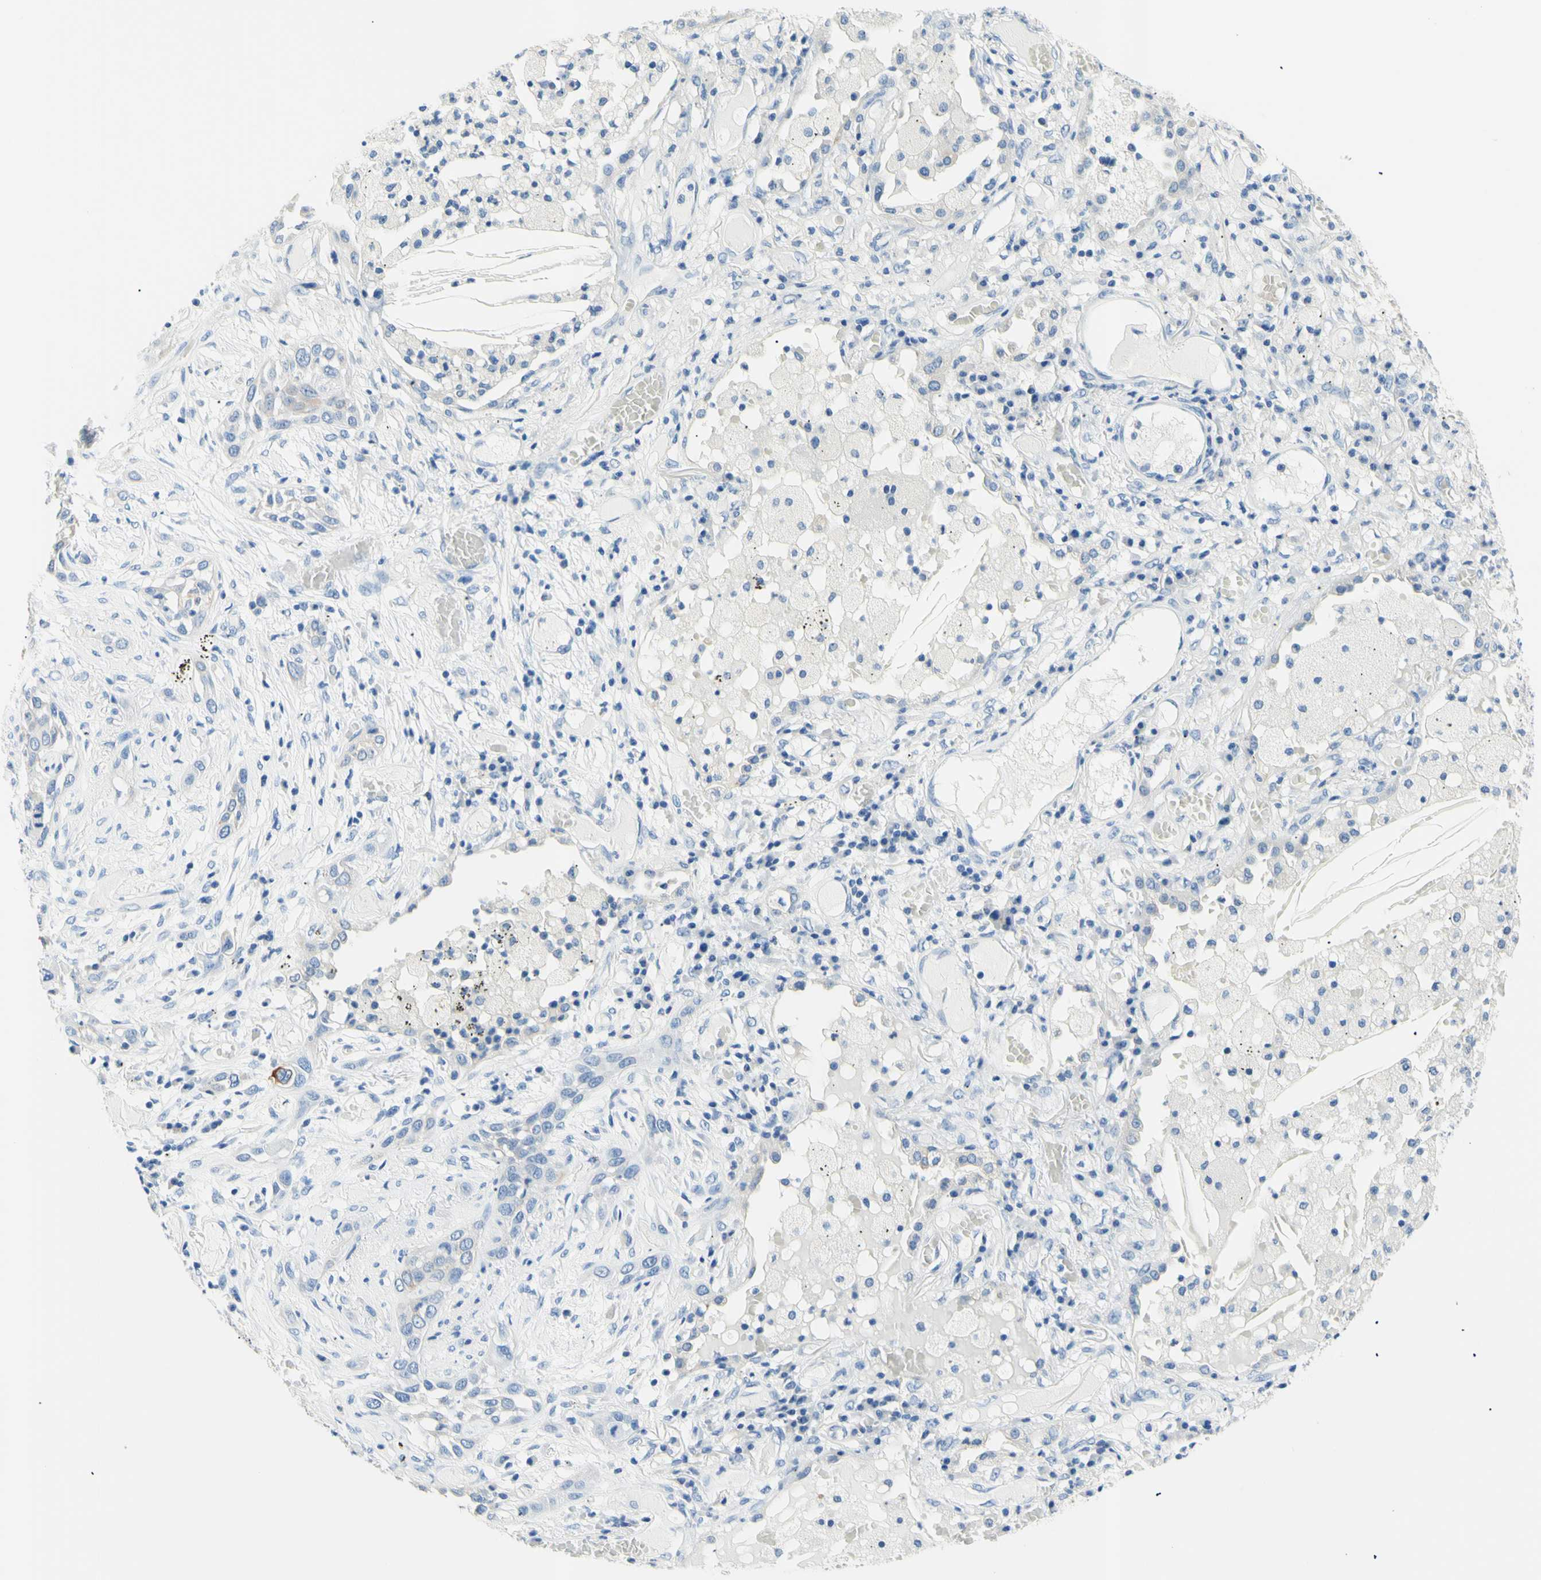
{"staining": {"intensity": "negative", "quantity": "none", "location": "none"}, "tissue": "lung cancer", "cell_type": "Tumor cells", "image_type": "cancer", "snomed": [{"axis": "morphology", "description": "Squamous cell carcinoma, NOS"}, {"axis": "topography", "description": "Lung"}], "caption": "Tumor cells show no significant positivity in lung squamous cell carcinoma.", "gene": "HPCA", "patient": {"sex": "male", "age": 71}}